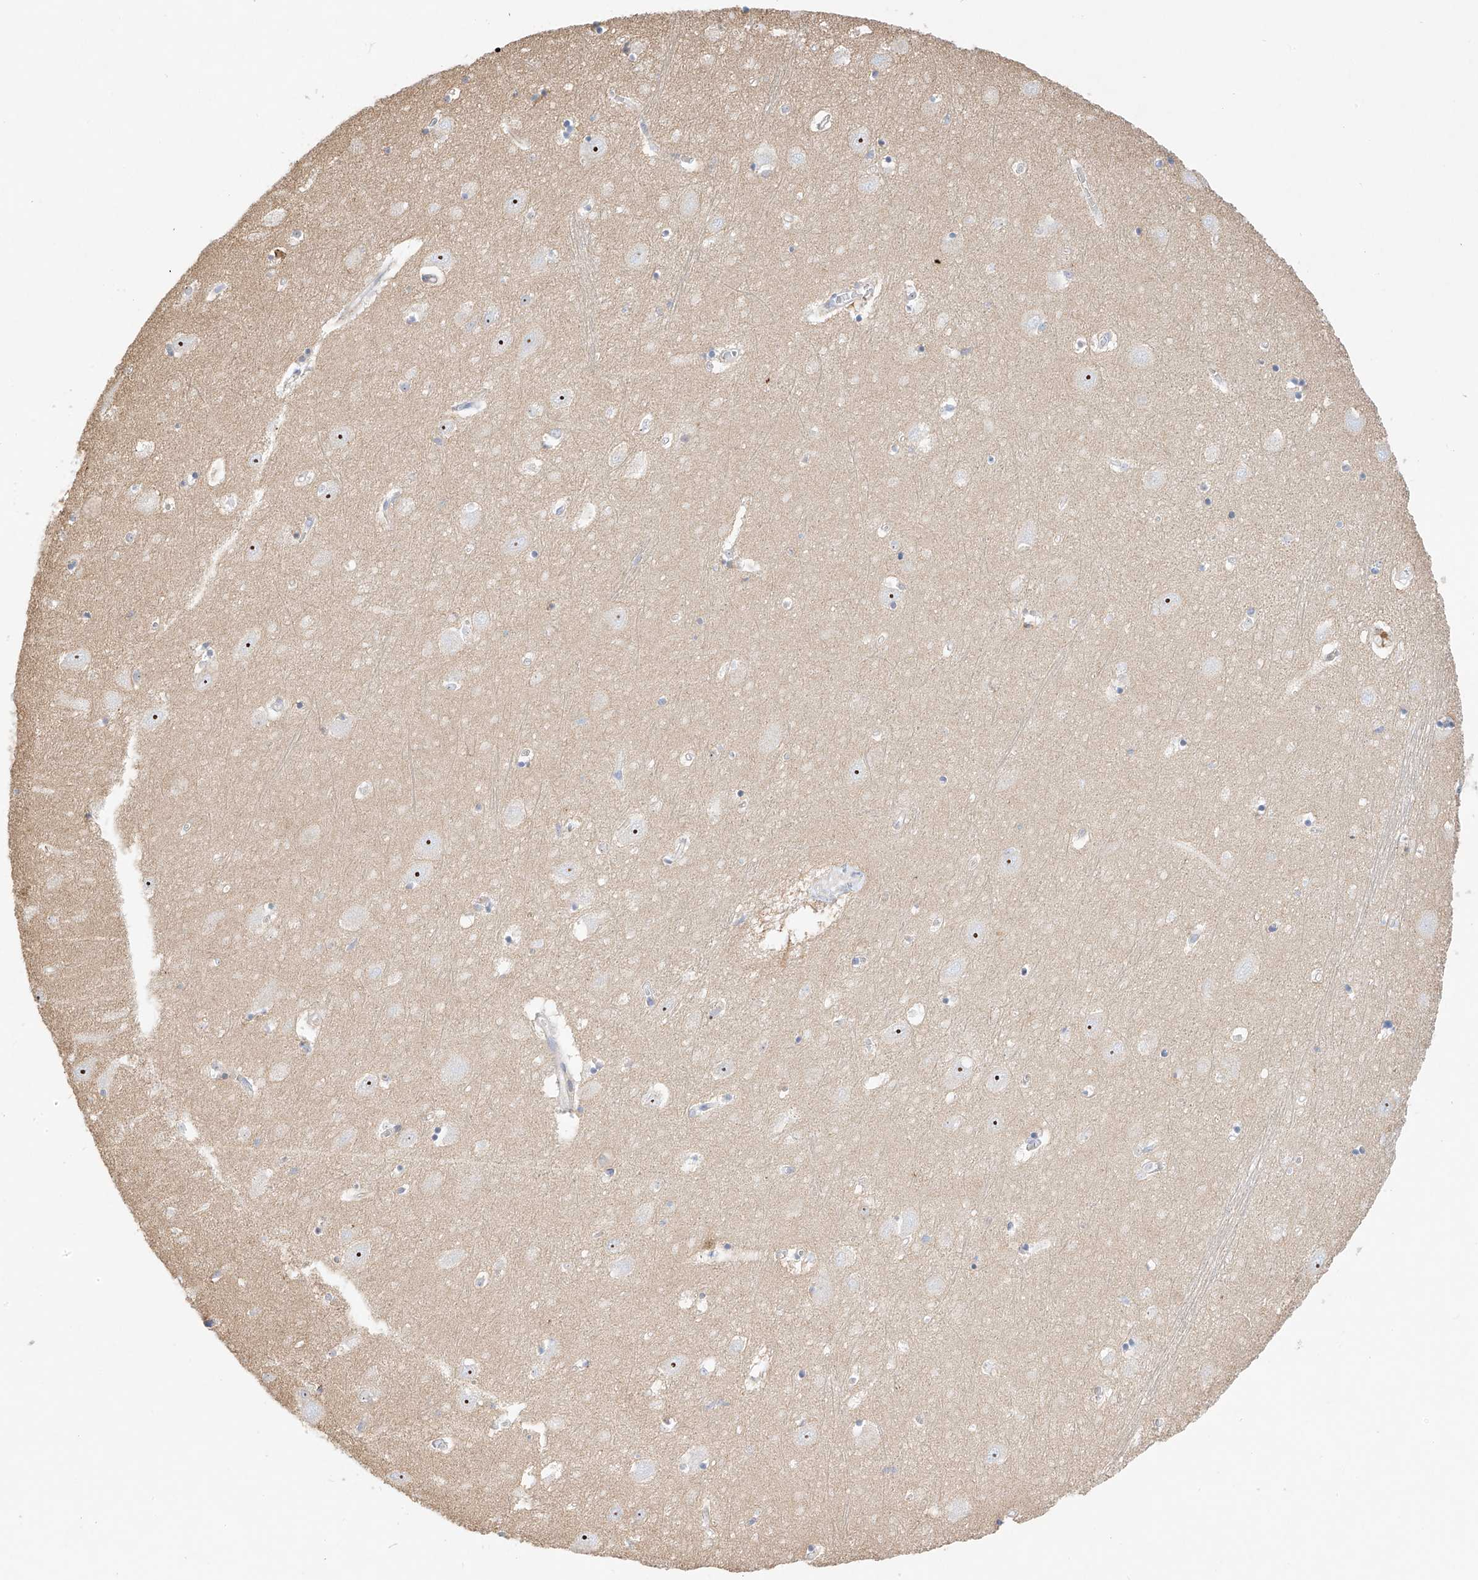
{"staining": {"intensity": "negative", "quantity": "none", "location": "none"}, "tissue": "hippocampus", "cell_type": "Glial cells", "image_type": "normal", "snomed": [{"axis": "morphology", "description": "Normal tissue, NOS"}, {"axis": "topography", "description": "Hippocampus"}], "caption": "High magnification brightfield microscopy of benign hippocampus stained with DAB (brown) and counterstained with hematoxylin (blue): glial cells show no significant positivity.", "gene": "SNU13", "patient": {"sex": "female", "age": 64}}